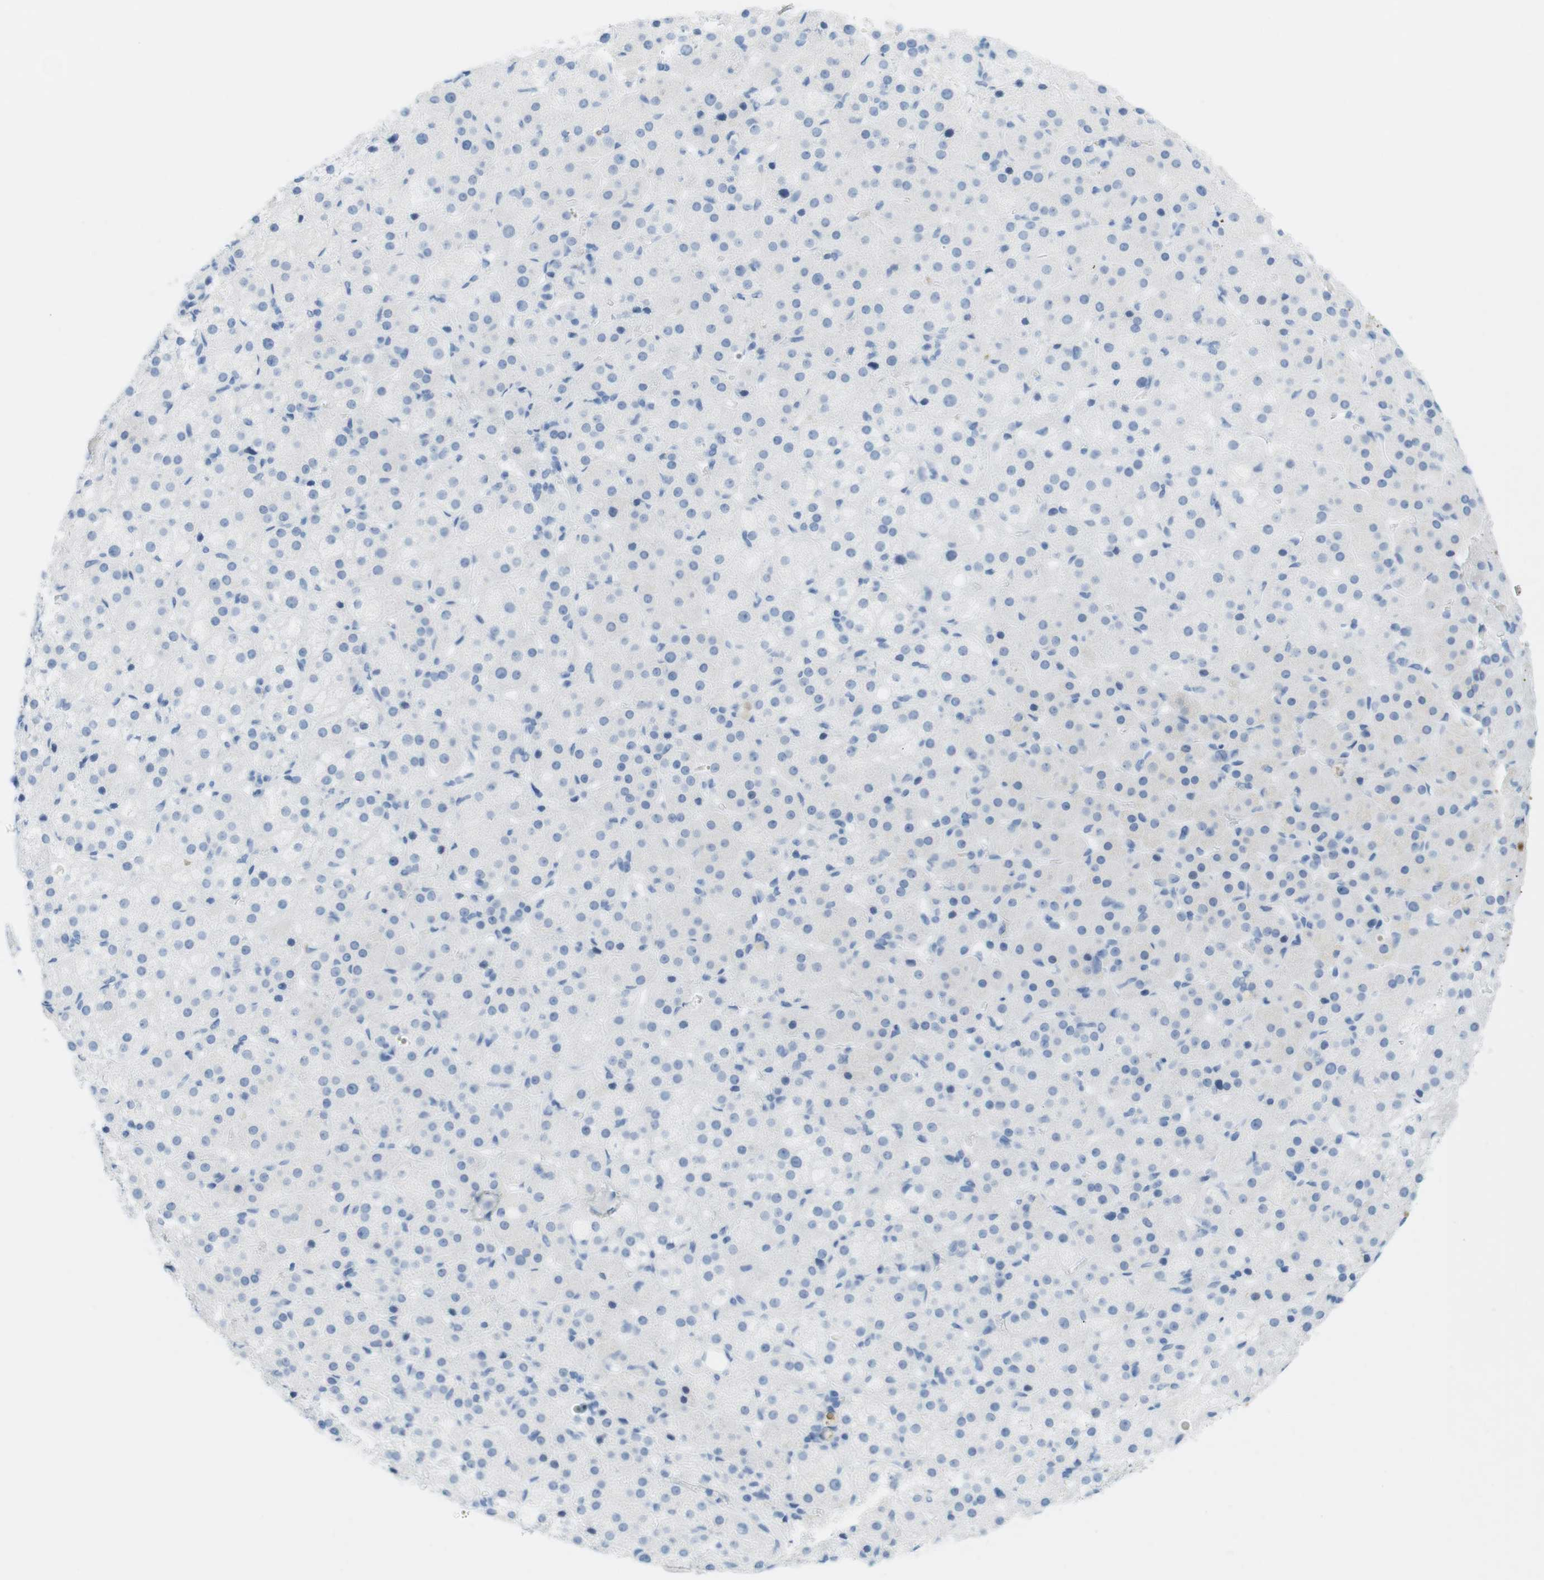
{"staining": {"intensity": "negative", "quantity": "none", "location": "none"}, "tissue": "adrenal gland", "cell_type": "Glandular cells", "image_type": "normal", "snomed": [{"axis": "morphology", "description": "Normal tissue, NOS"}, {"axis": "topography", "description": "Adrenal gland"}], "caption": "IHC photomicrograph of benign human adrenal gland stained for a protein (brown), which displays no staining in glandular cells. (DAB (3,3'-diaminobenzidine) immunohistochemistry (IHC) visualized using brightfield microscopy, high magnification).", "gene": "TNNT2", "patient": {"sex": "female", "age": 57}}